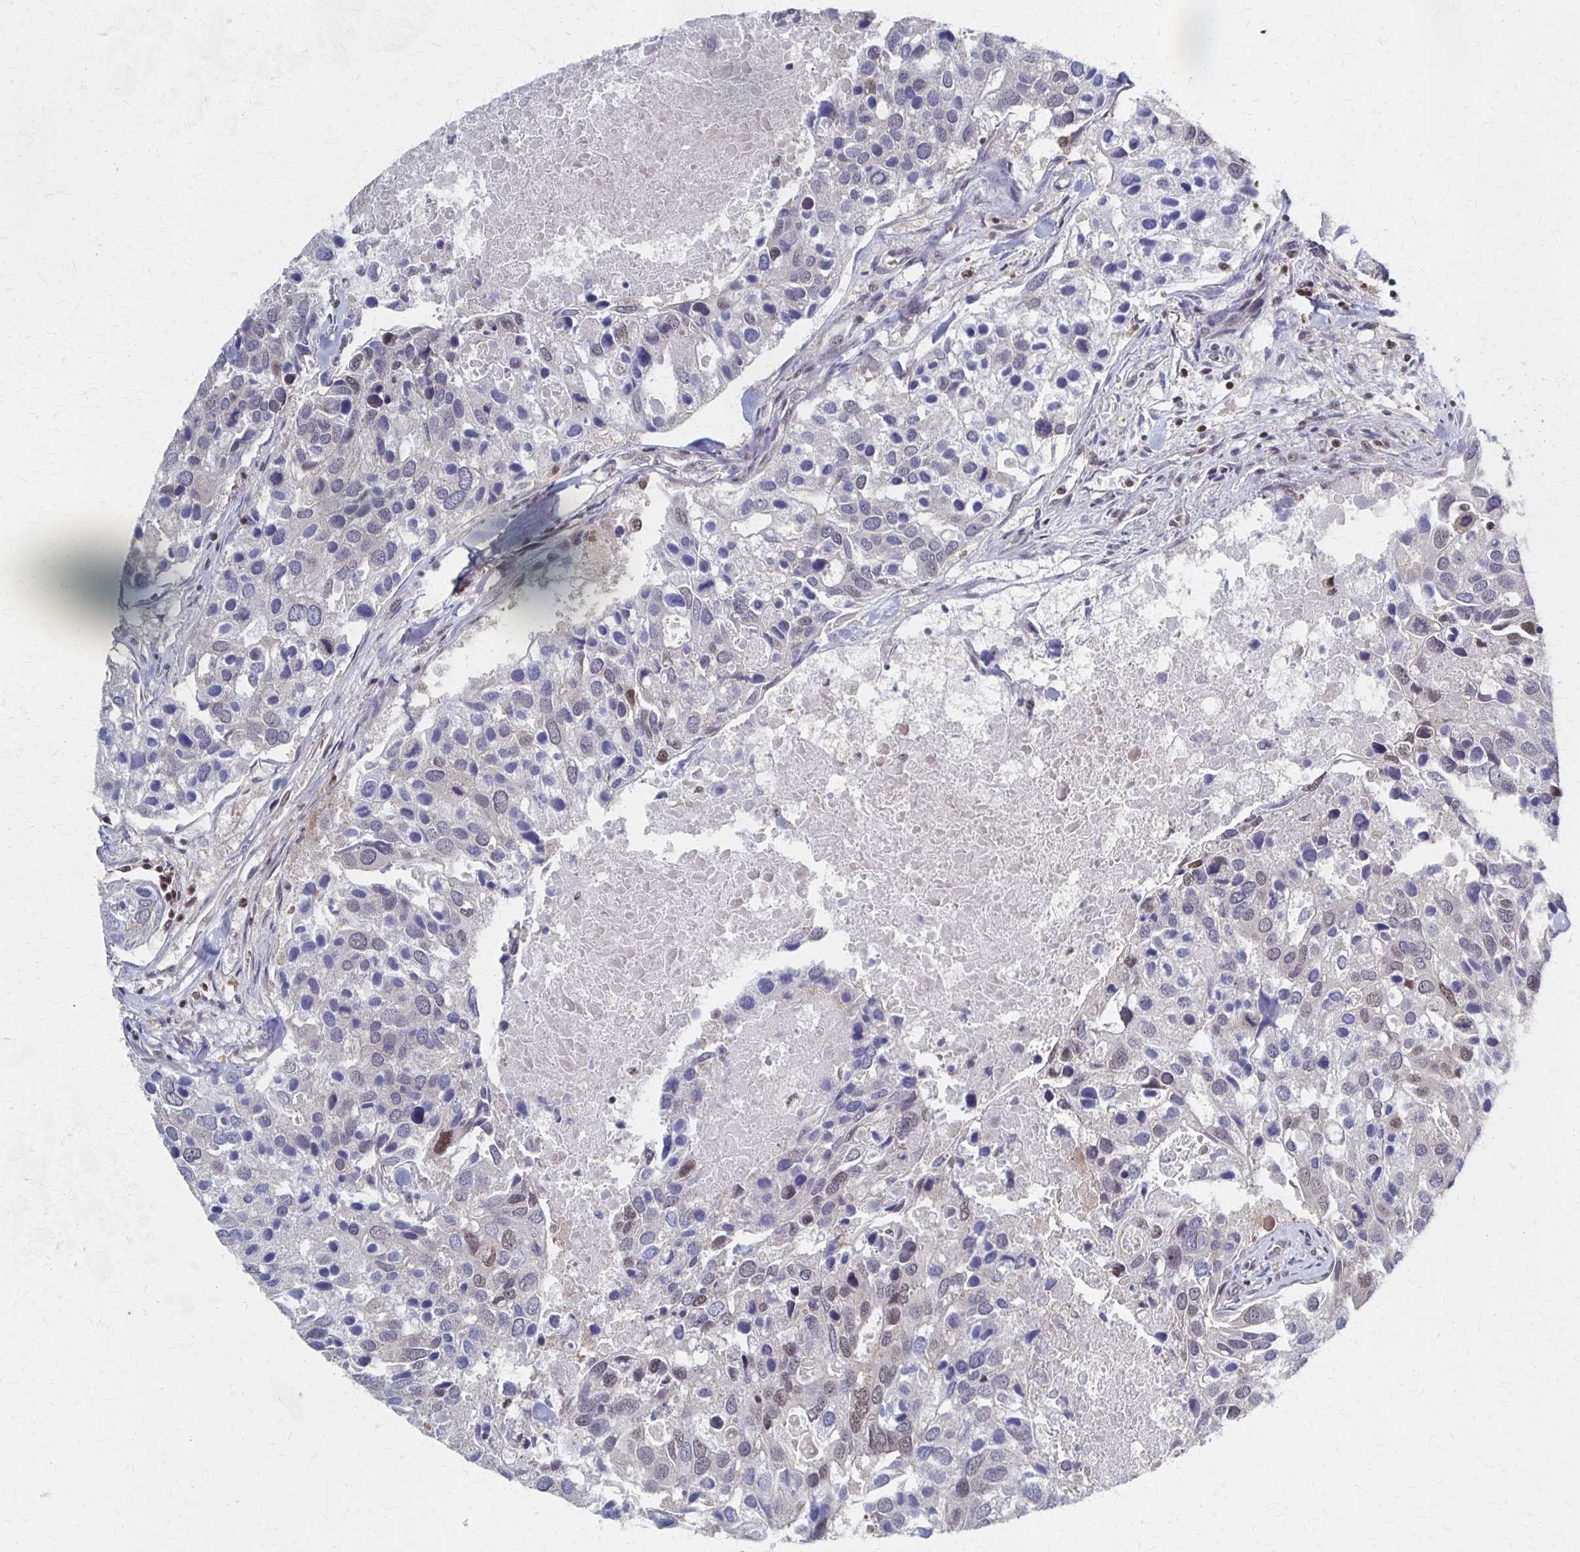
{"staining": {"intensity": "weak", "quantity": "<25%", "location": "nuclear"}, "tissue": "breast cancer", "cell_type": "Tumor cells", "image_type": "cancer", "snomed": [{"axis": "morphology", "description": "Duct carcinoma"}, {"axis": "topography", "description": "Breast"}], "caption": "Immunohistochemistry (IHC) micrograph of human breast cancer stained for a protein (brown), which reveals no positivity in tumor cells.", "gene": "GTF2B", "patient": {"sex": "female", "age": 83}}